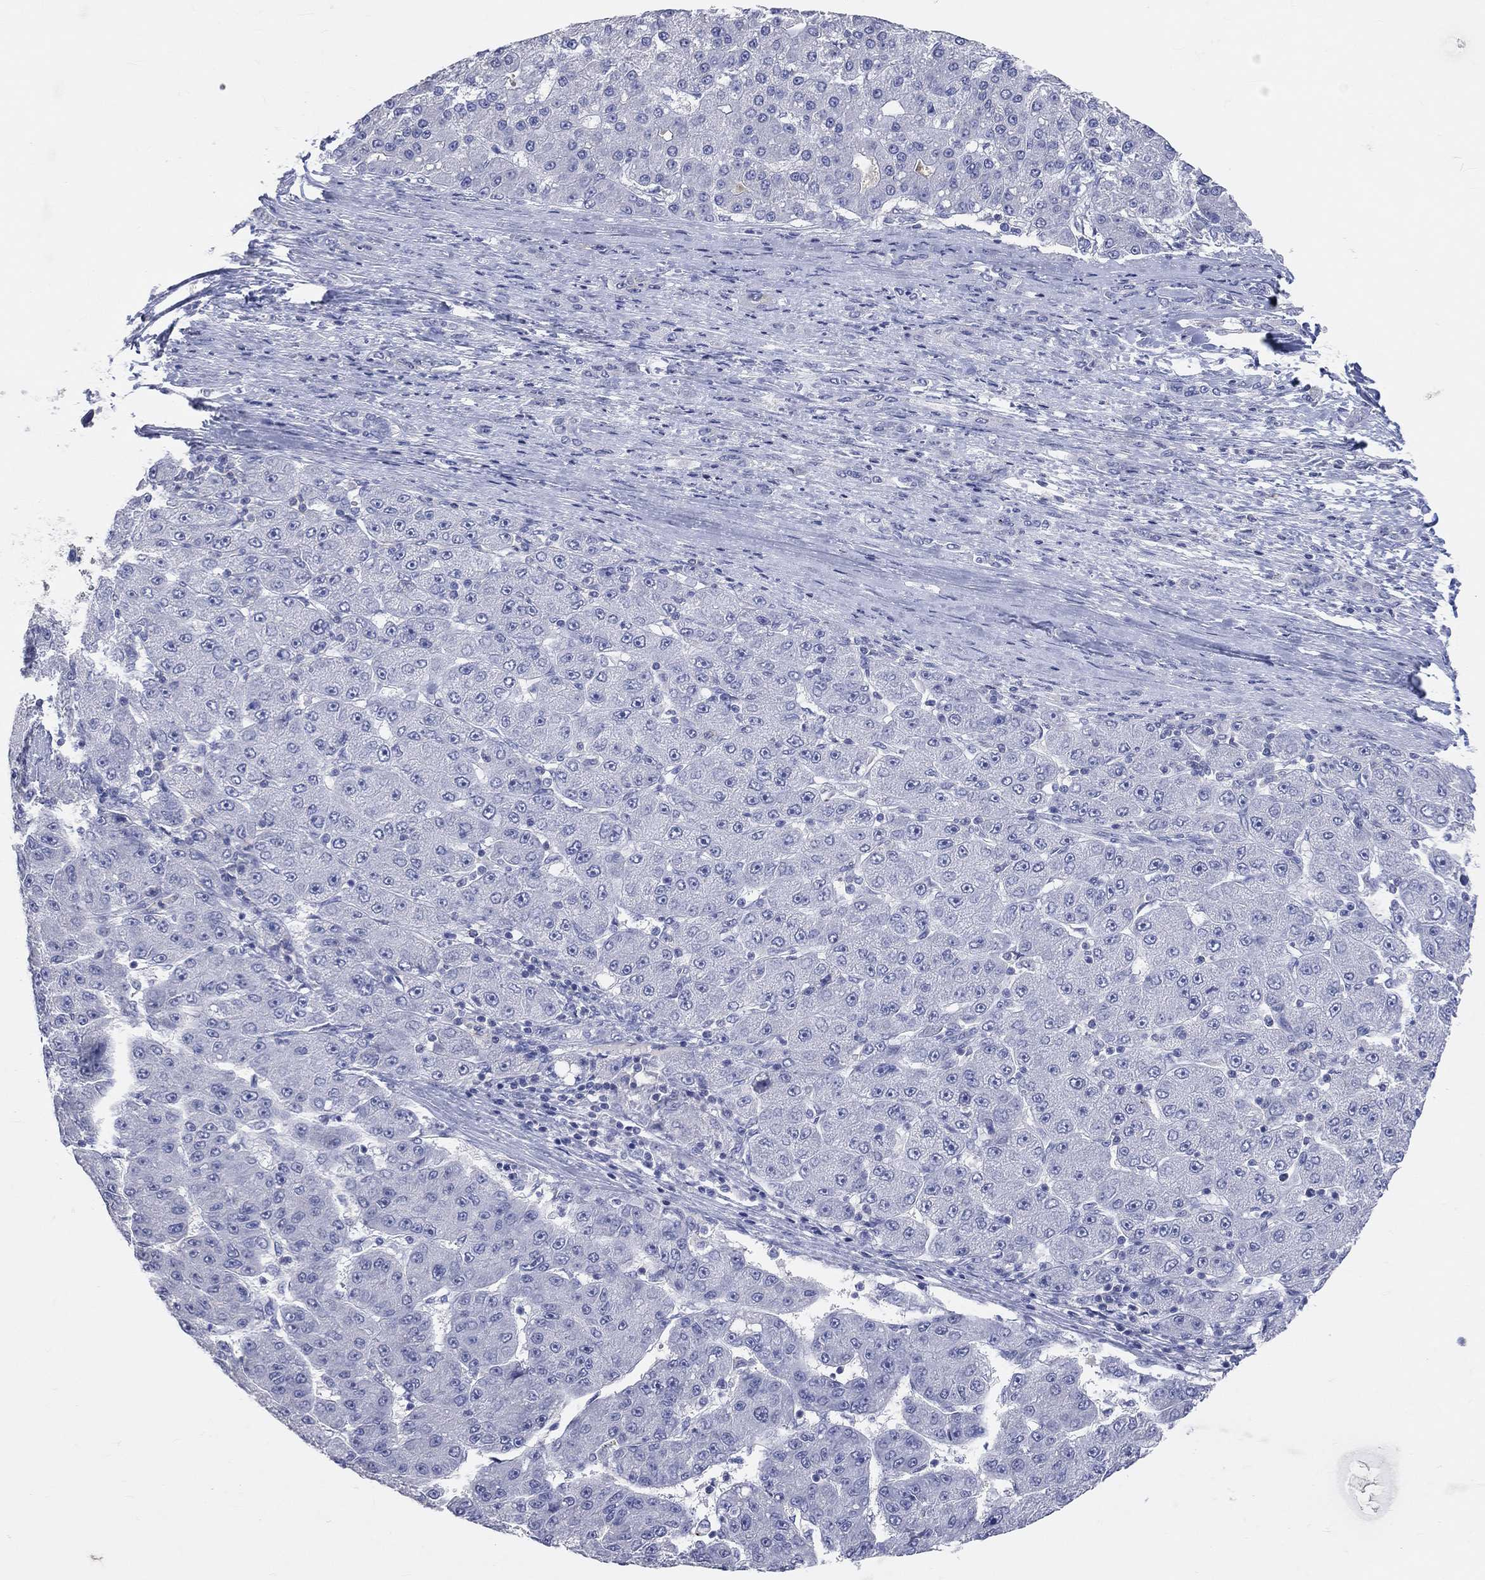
{"staining": {"intensity": "negative", "quantity": "none", "location": "none"}, "tissue": "liver cancer", "cell_type": "Tumor cells", "image_type": "cancer", "snomed": [{"axis": "morphology", "description": "Carcinoma, Hepatocellular, NOS"}, {"axis": "topography", "description": "Liver"}], "caption": "Immunohistochemistry (IHC) of human liver hepatocellular carcinoma exhibits no expression in tumor cells.", "gene": "LAT", "patient": {"sex": "male", "age": 67}}